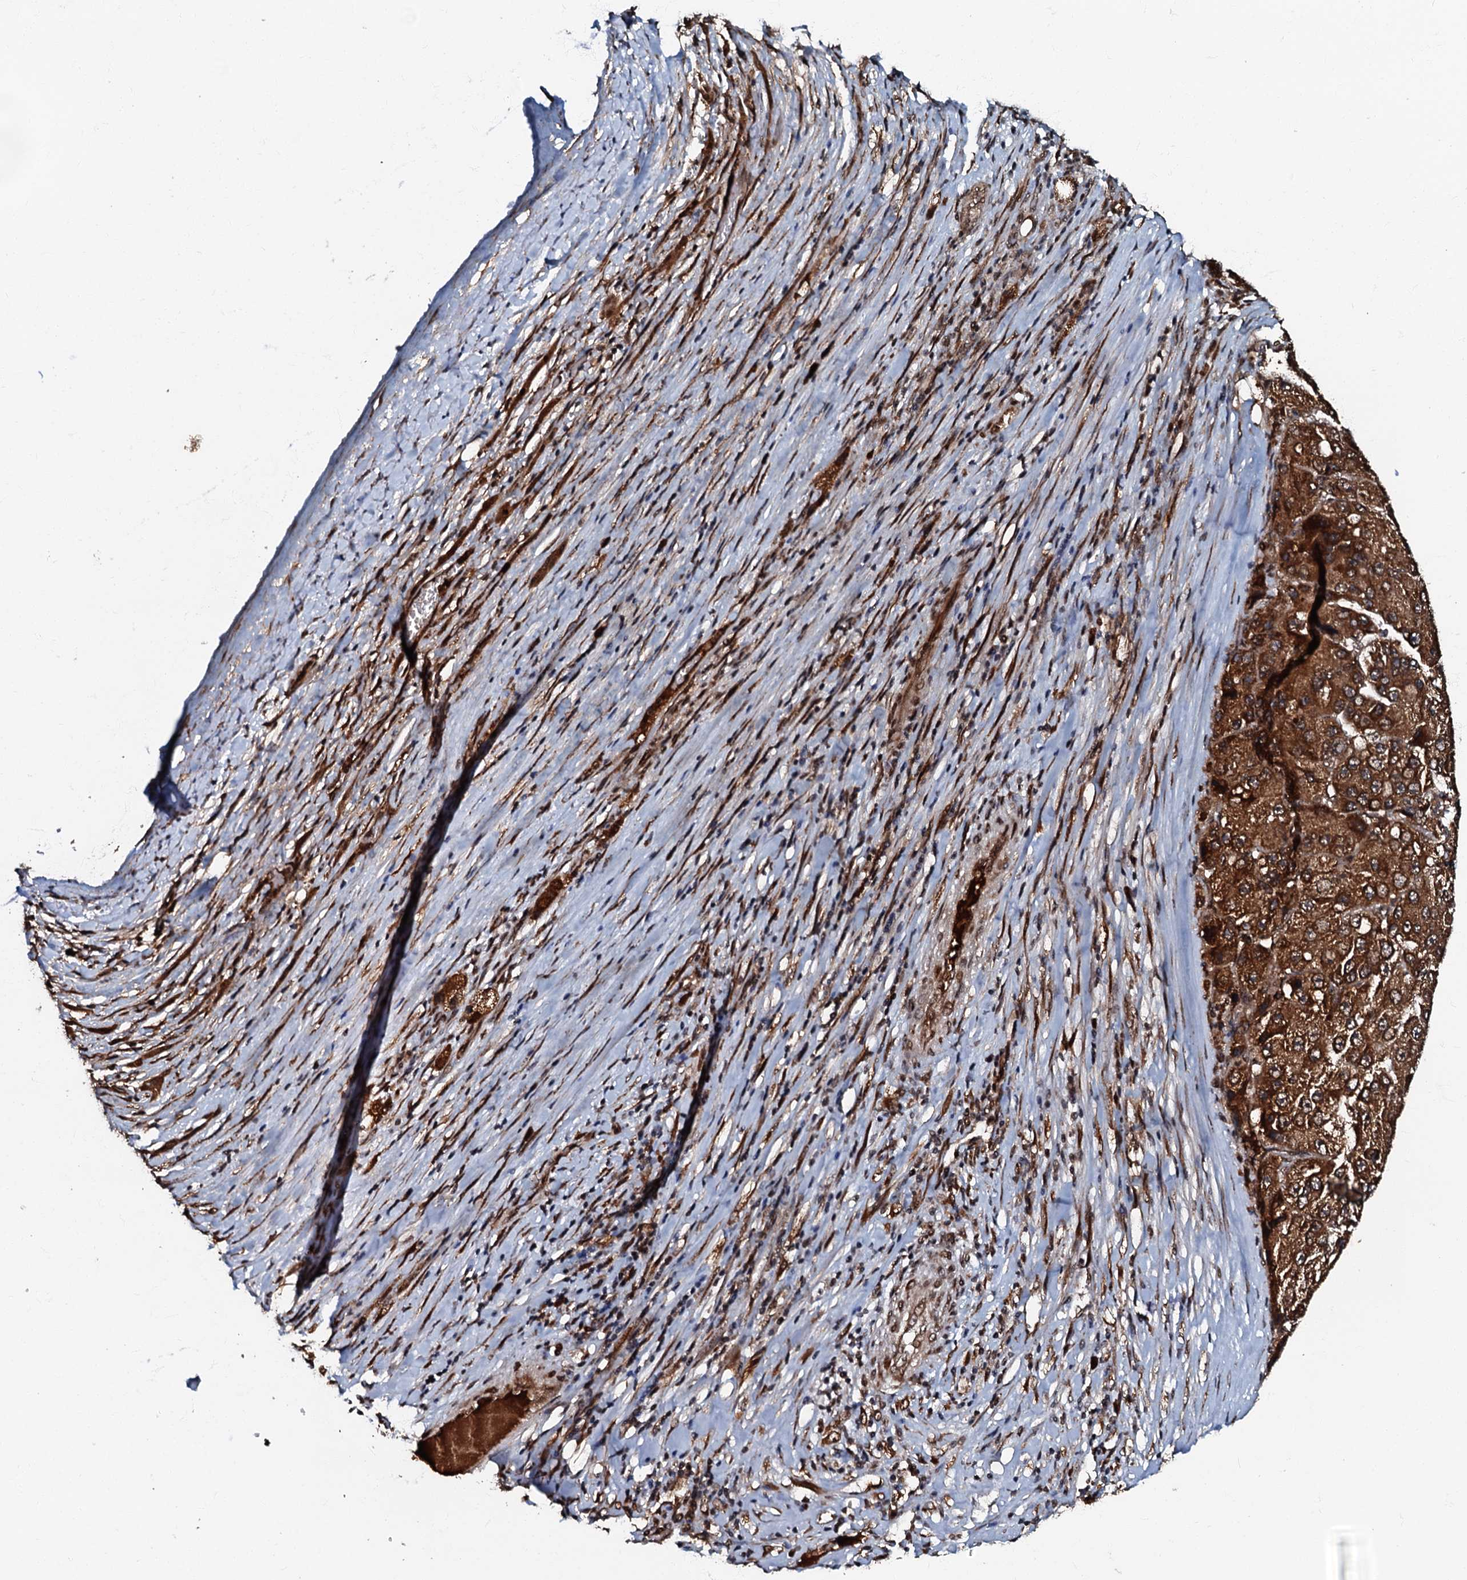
{"staining": {"intensity": "strong", "quantity": ">75%", "location": "cytoplasmic/membranous"}, "tissue": "liver cancer", "cell_type": "Tumor cells", "image_type": "cancer", "snomed": [{"axis": "morphology", "description": "Carcinoma, Hepatocellular, NOS"}, {"axis": "topography", "description": "Liver"}], "caption": "A photomicrograph showing strong cytoplasmic/membranous staining in about >75% of tumor cells in liver cancer (hepatocellular carcinoma), as visualized by brown immunohistochemical staining.", "gene": "C18orf32", "patient": {"sex": "female", "age": 73}}